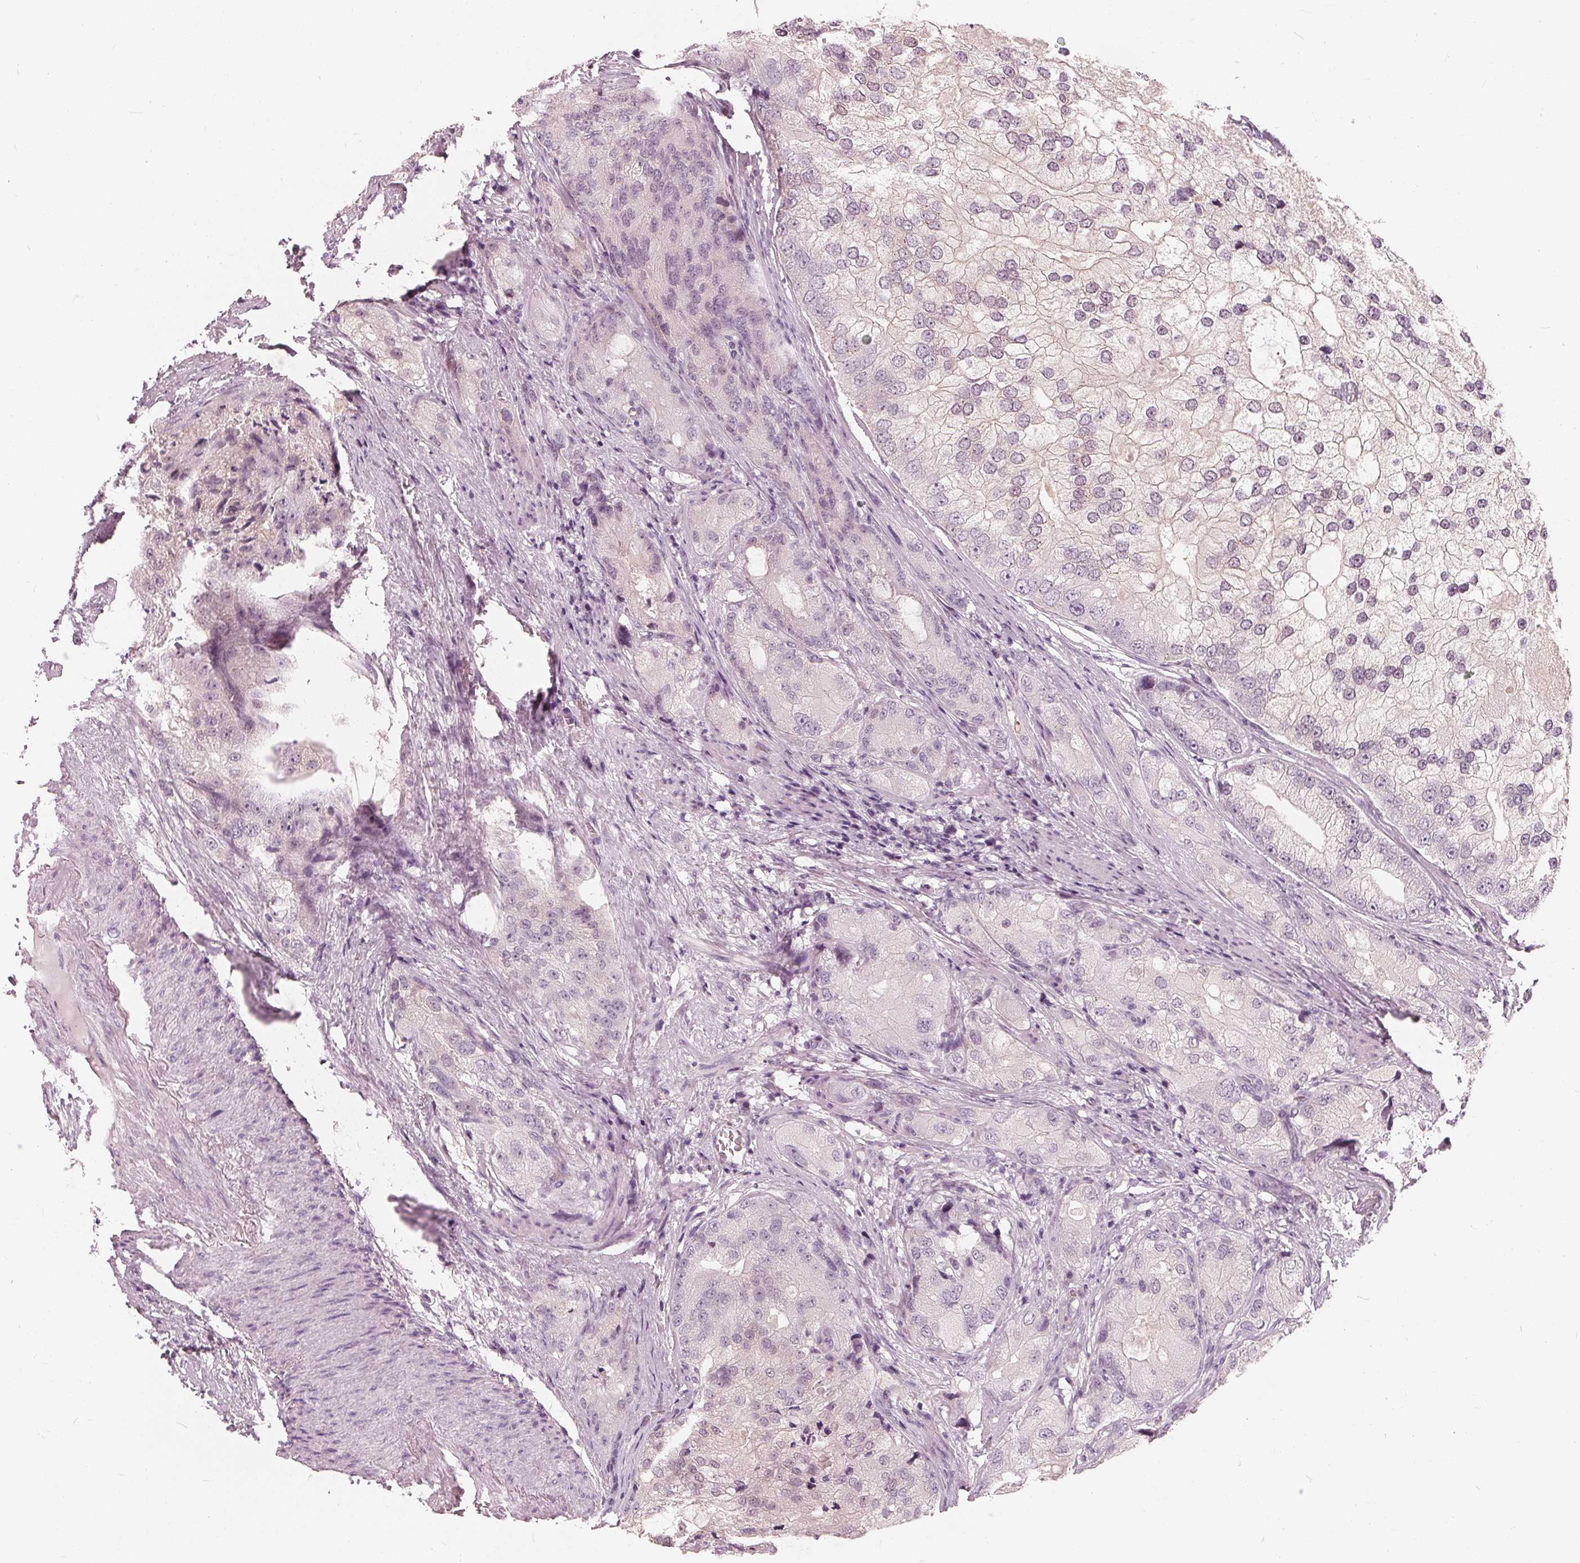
{"staining": {"intensity": "negative", "quantity": "none", "location": "none"}, "tissue": "prostate cancer", "cell_type": "Tumor cells", "image_type": "cancer", "snomed": [{"axis": "morphology", "description": "Adenocarcinoma, High grade"}, {"axis": "topography", "description": "Prostate"}], "caption": "A photomicrograph of prostate high-grade adenocarcinoma stained for a protein exhibits no brown staining in tumor cells. (DAB (3,3'-diaminobenzidine) immunohistochemistry (IHC) with hematoxylin counter stain).", "gene": "SAT2", "patient": {"sex": "male", "age": 70}}